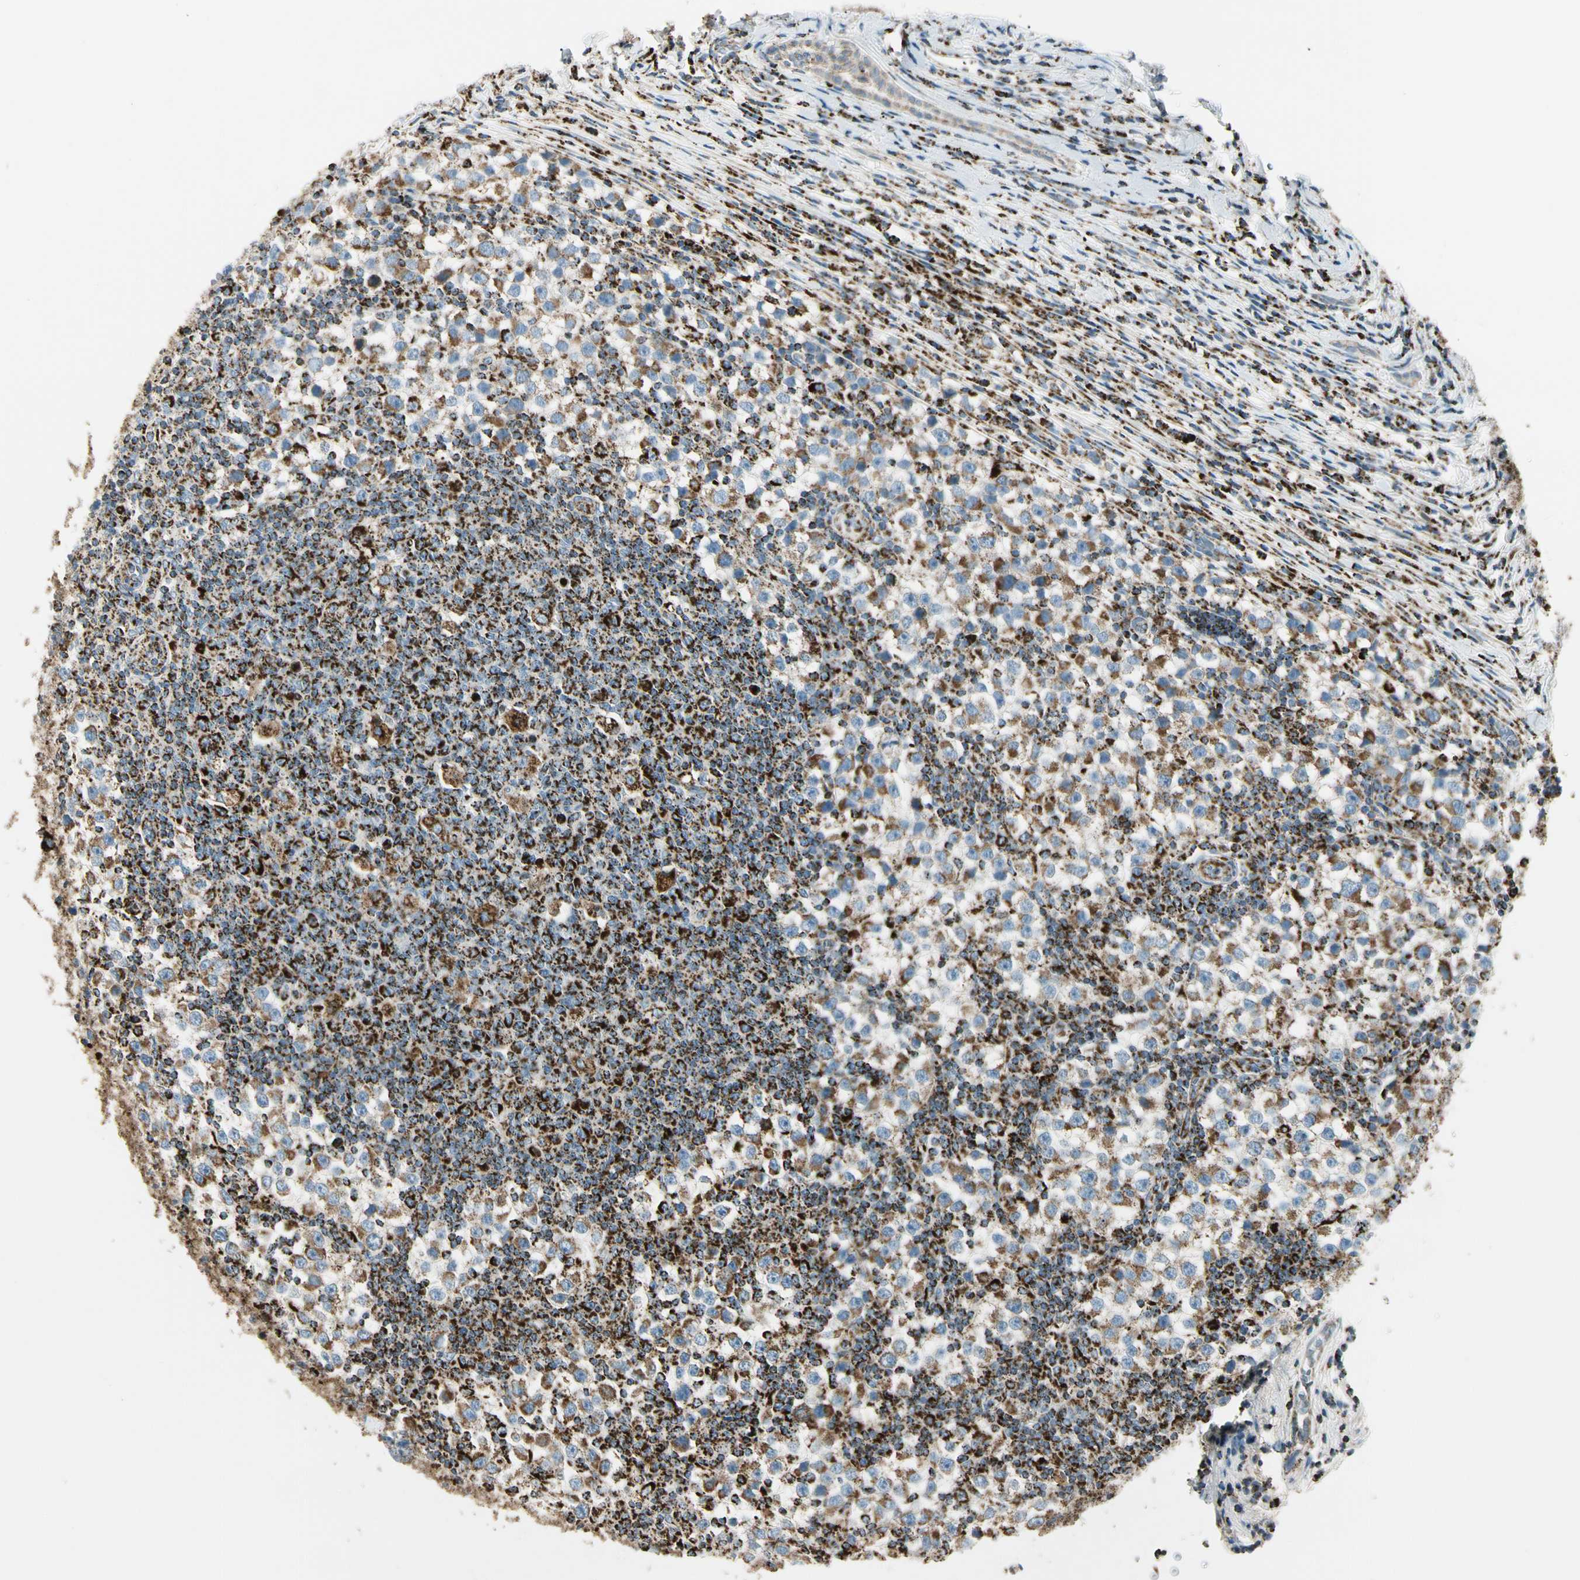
{"staining": {"intensity": "moderate", "quantity": "25%-75%", "location": "cytoplasmic/membranous"}, "tissue": "testis cancer", "cell_type": "Tumor cells", "image_type": "cancer", "snomed": [{"axis": "morphology", "description": "Seminoma, NOS"}, {"axis": "topography", "description": "Testis"}], "caption": "Human testis cancer stained with a protein marker exhibits moderate staining in tumor cells.", "gene": "ME2", "patient": {"sex": "male", "age": 65}}